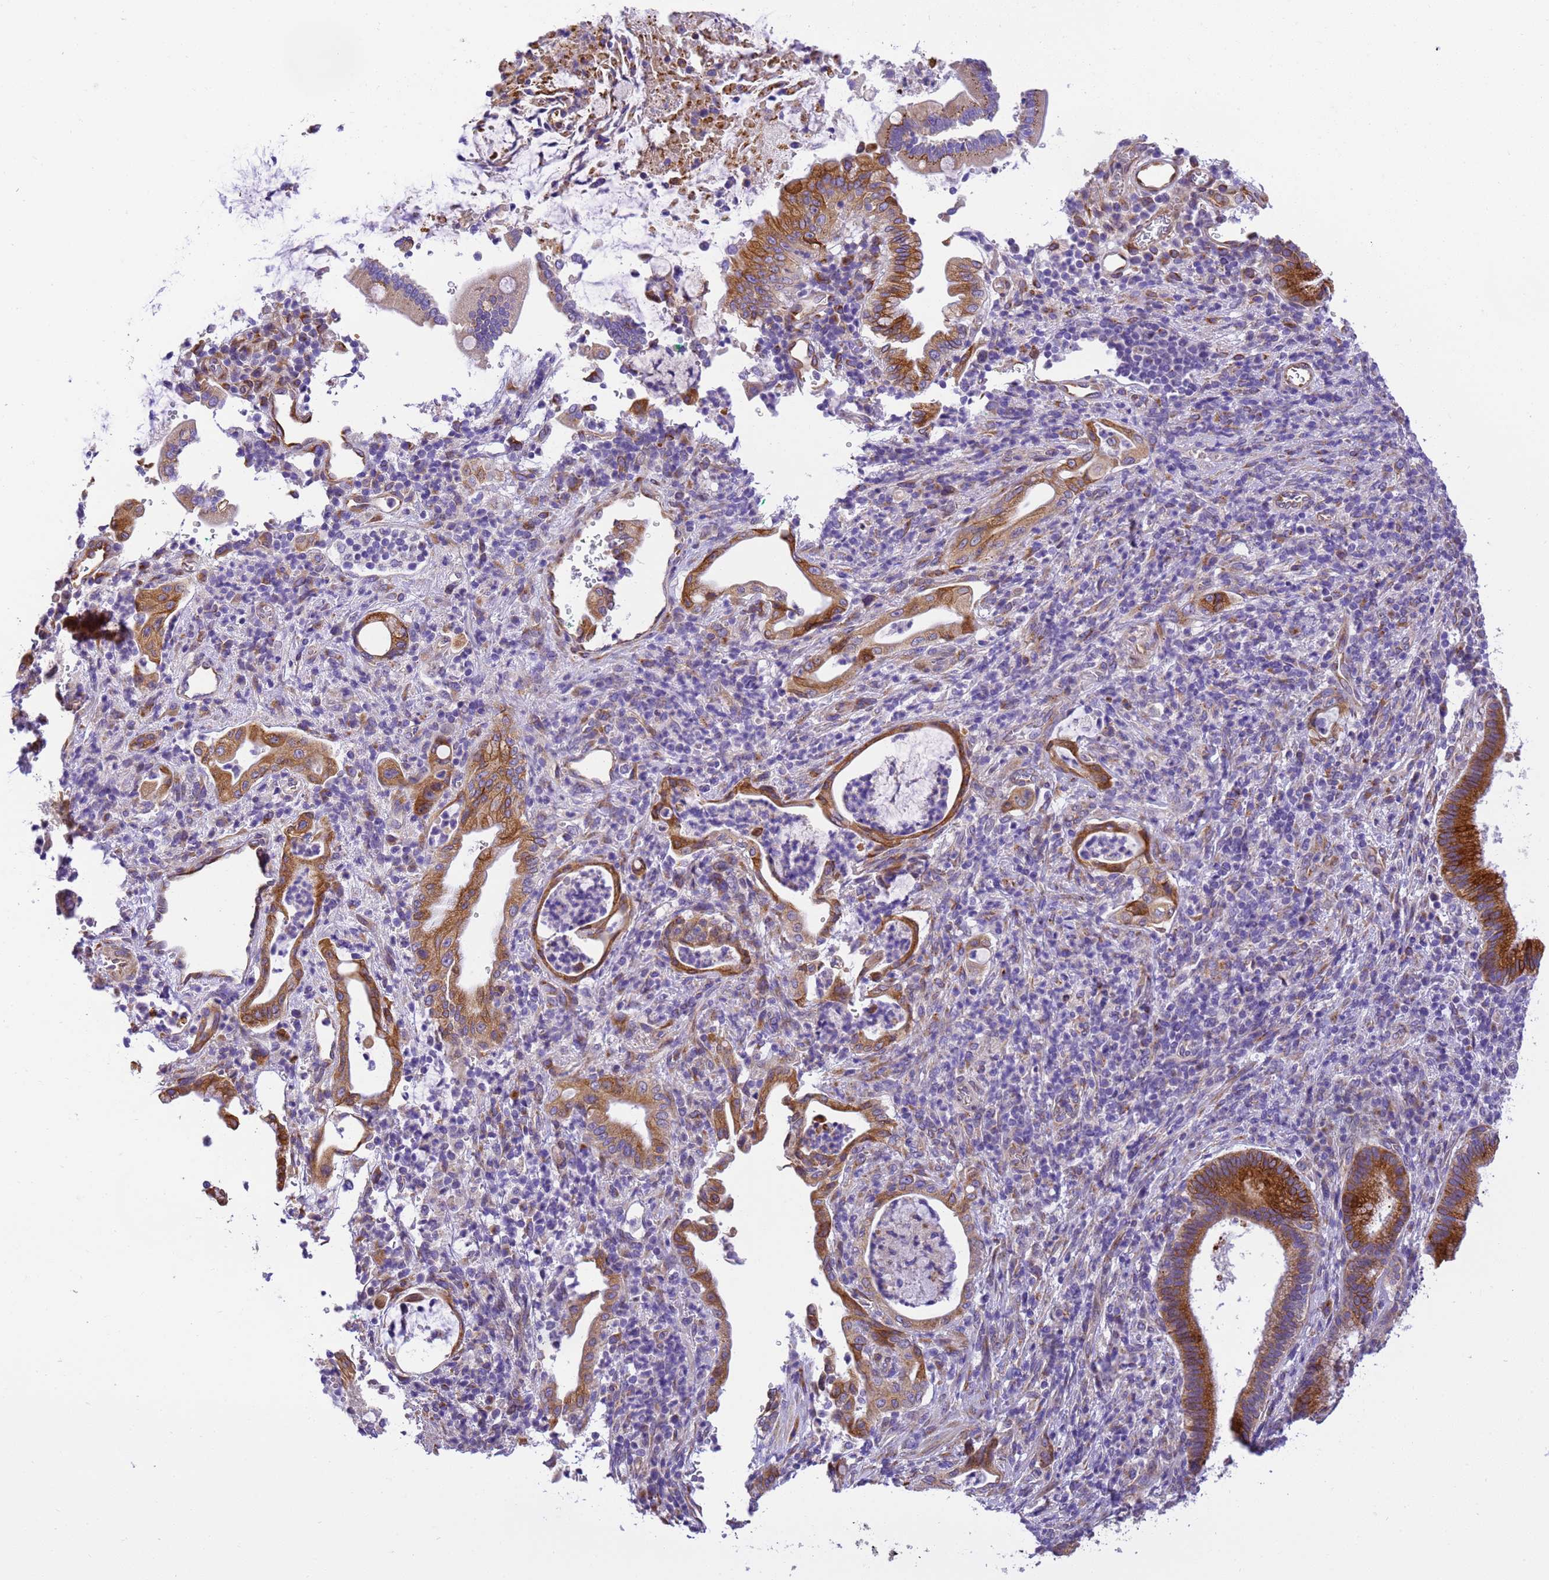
{"staining": {"intensity": "strong", "quantity": ">75%", "location": "cytoplasmic/membranous"}, "tissue": "pancreatic cancer", "cell_type": "Tumor cells", "image_type": "cancer", "snomed": [{"axis": "morphology", "description": "Normal tissue, NOS"}, {"axis": "morphology", "description": "Adenocarcinoma, NOS"}, {"axis": "topography", "description": "Pancreas"}], "caption": "Human adenocarcinoma (pancreatic) stained with a protein marker shows strong staining in tumor cells.", "gene": "RHBDD3", "patient": {"sex": "female", "age": 55}}